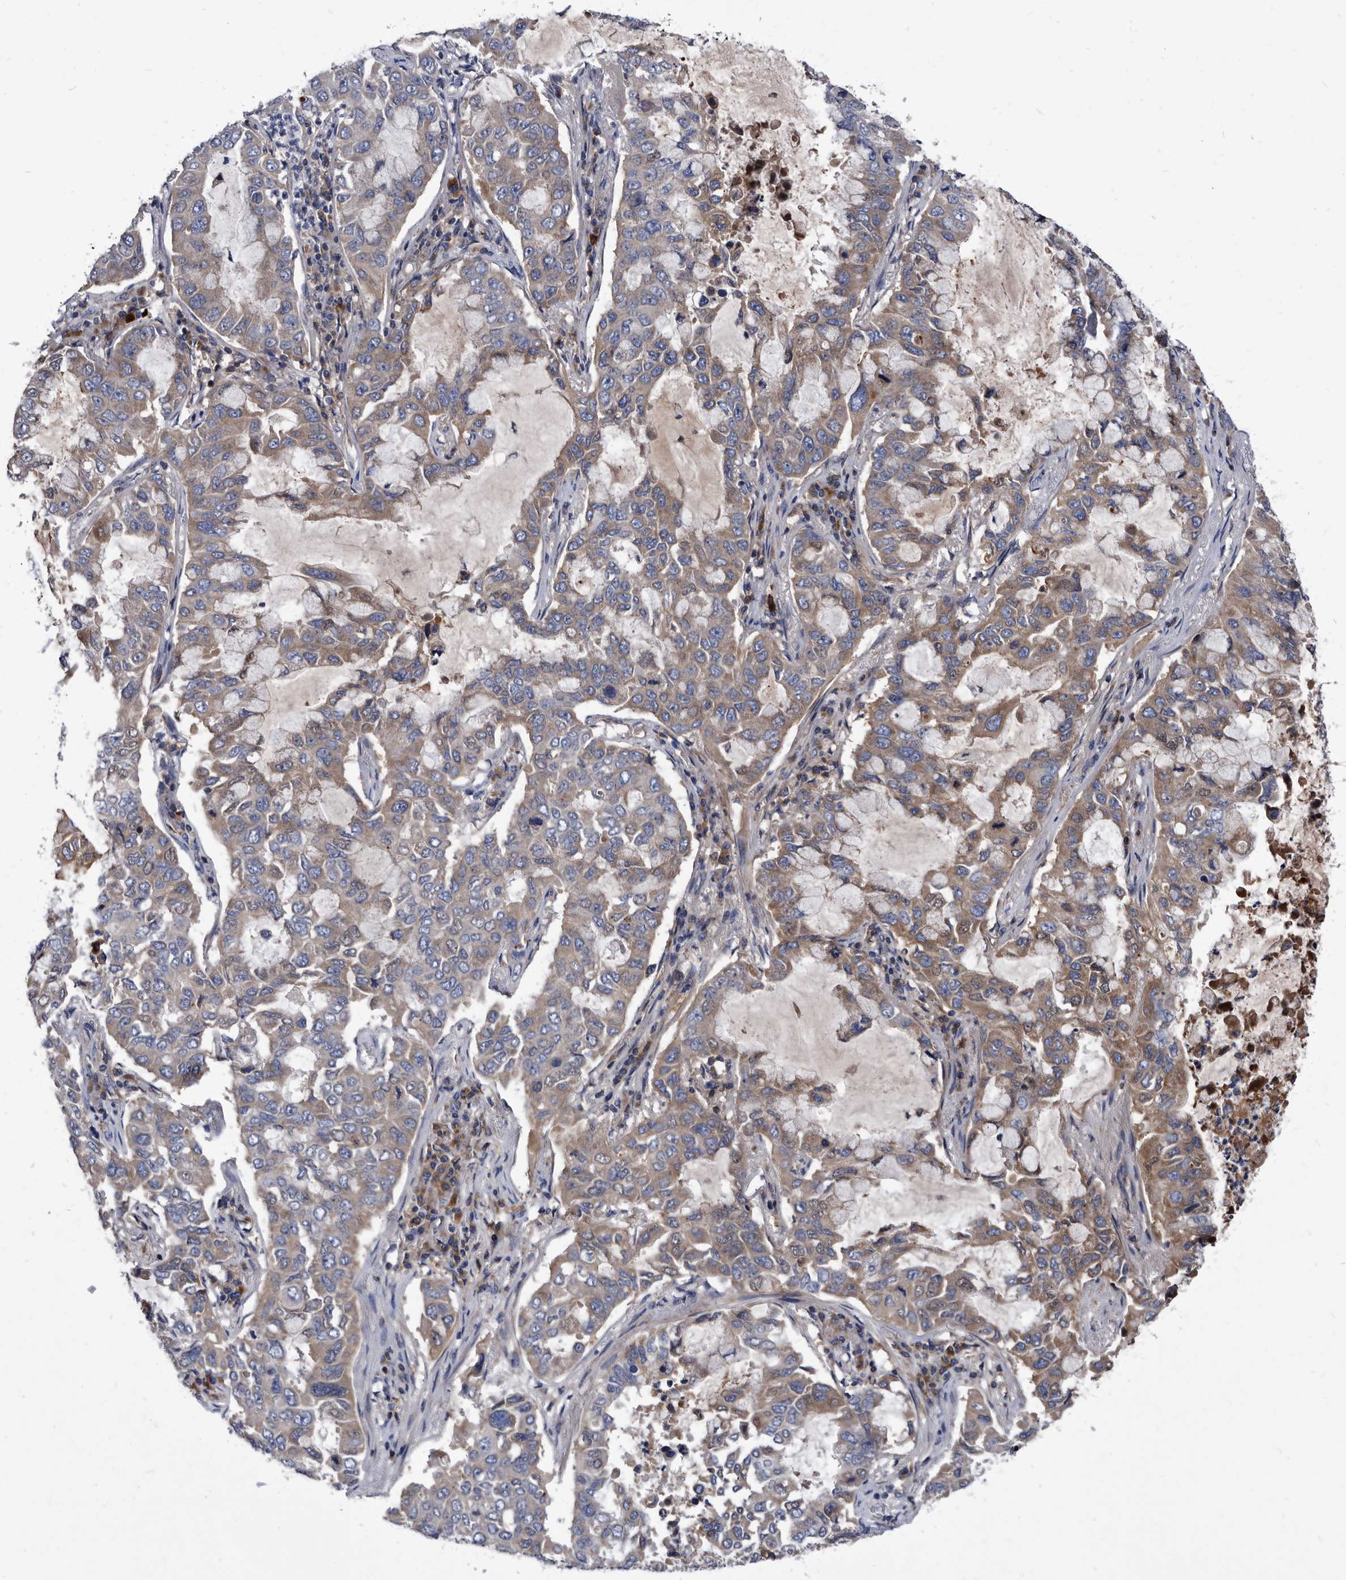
{"staining": {"intensity": "weak", "quantity": "25%-75%", "location": "cytoplasmic/membranous"}, "tissue": "lung cancer", "cell_type": "Tumor cells", "image_type": "cancer", "snomed": [{"axis": "morphology", "description": "Adenocarcinoma, NOS"}, {"axis": "topography", "description": "Lung"}], "caption": "Weak cytoplasmic/membranous expression for a protein is identified in approximately 25%-75% of tumor cells of lung cancer using immunohistochemistry (IHC).", "gene": "DTNBP1", "patient": {"sex": "male", "age": 64}}